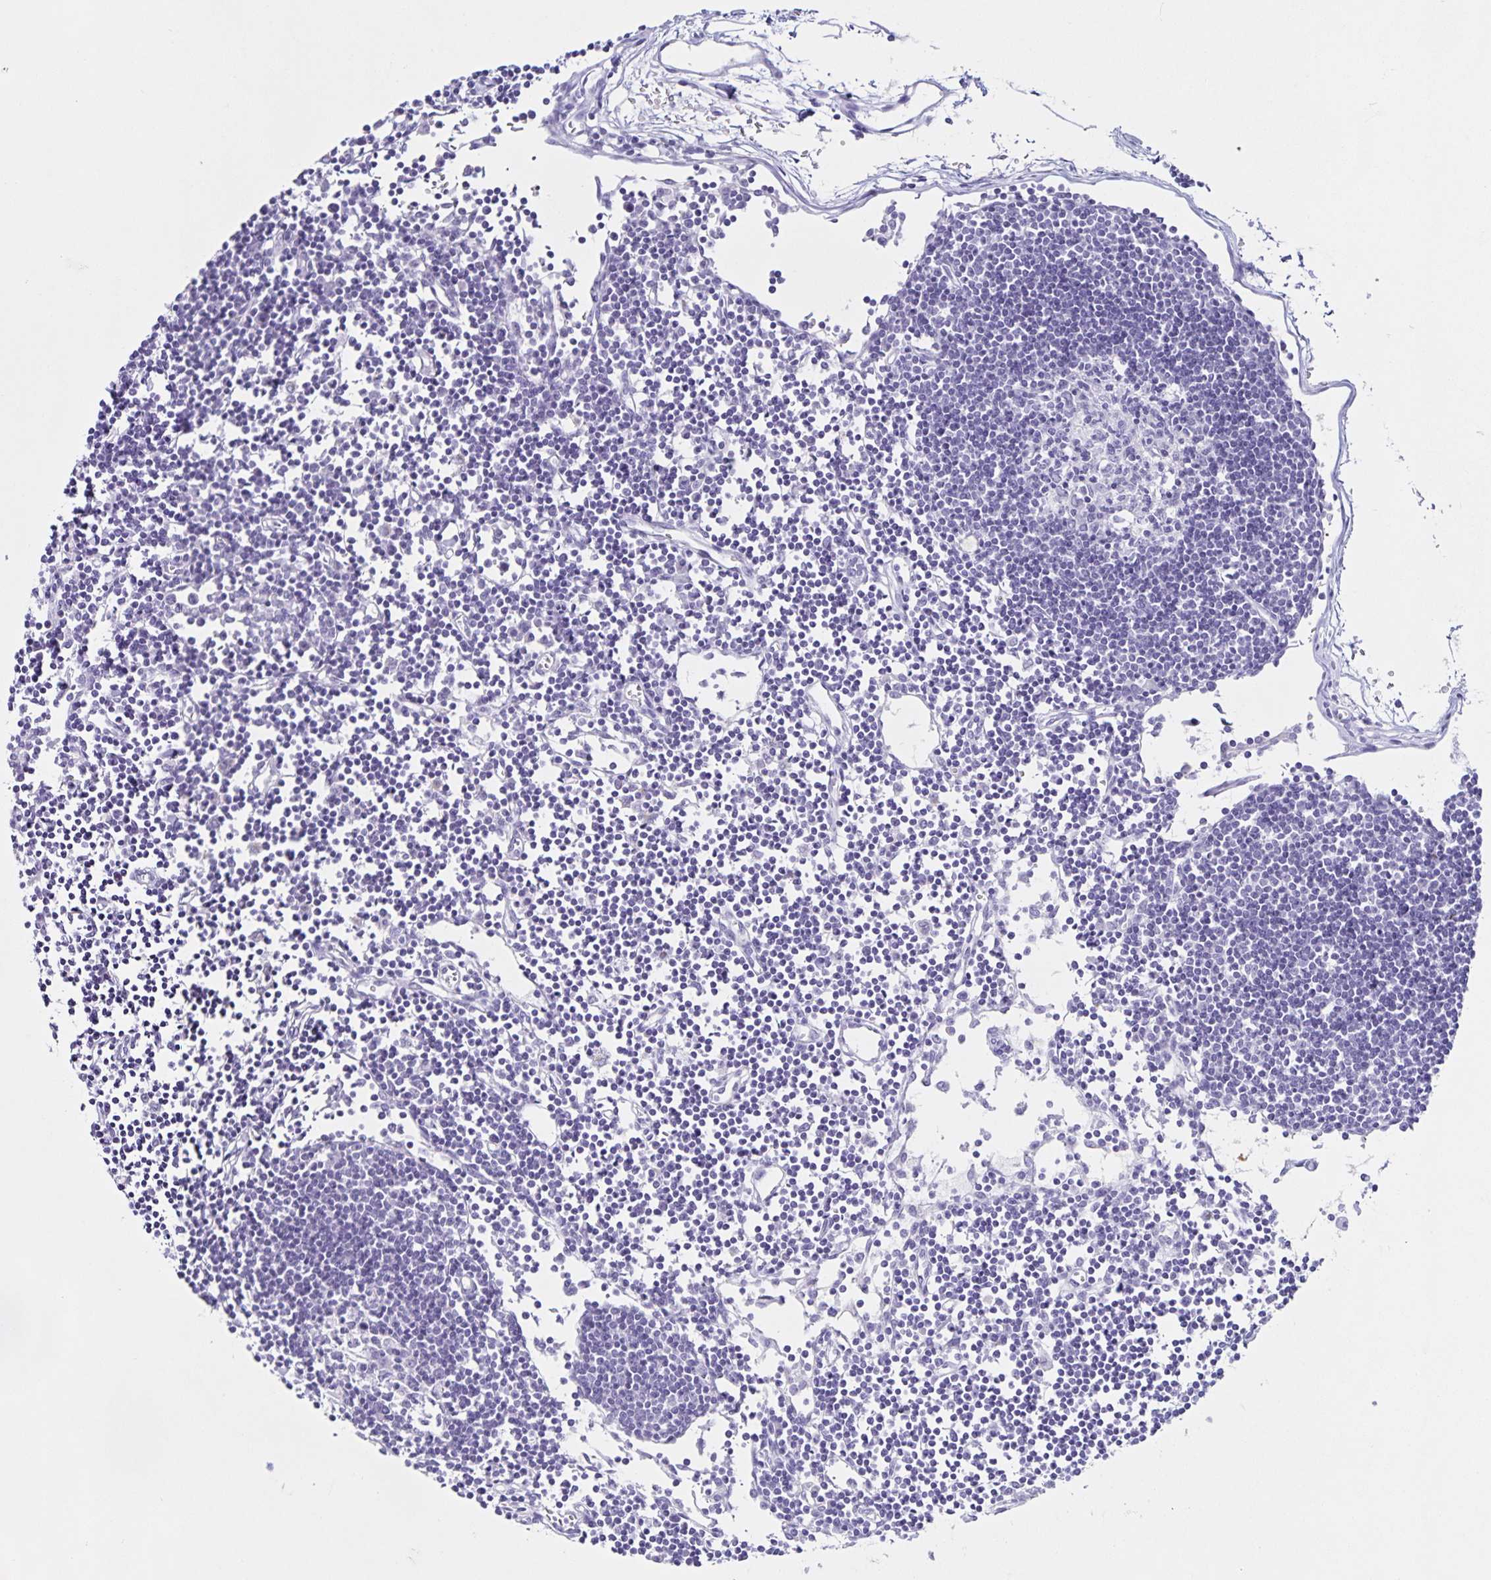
{"staining": {"intensity": "negative", "quantity": "none", "location": "none"}, "tissue": "lymph node", "cell_type": "Germinal center cells", "image_type": "normal", "snomed": [{"axis": "morphology", "description": "Normal tissue, NOS"}, {"axis": "topography", "description": "Lymph node"}], "caption": "An IHC image of benign lymph node is shown. There is no staining in germinal center cells of lymph node. (Brightfield microscopy of DAB (3,3'-diaminobenzidine) immunohistochemistry at high magnification).", "gene": "FAM170A", "patient": {"sex": "female", "age": 65}}